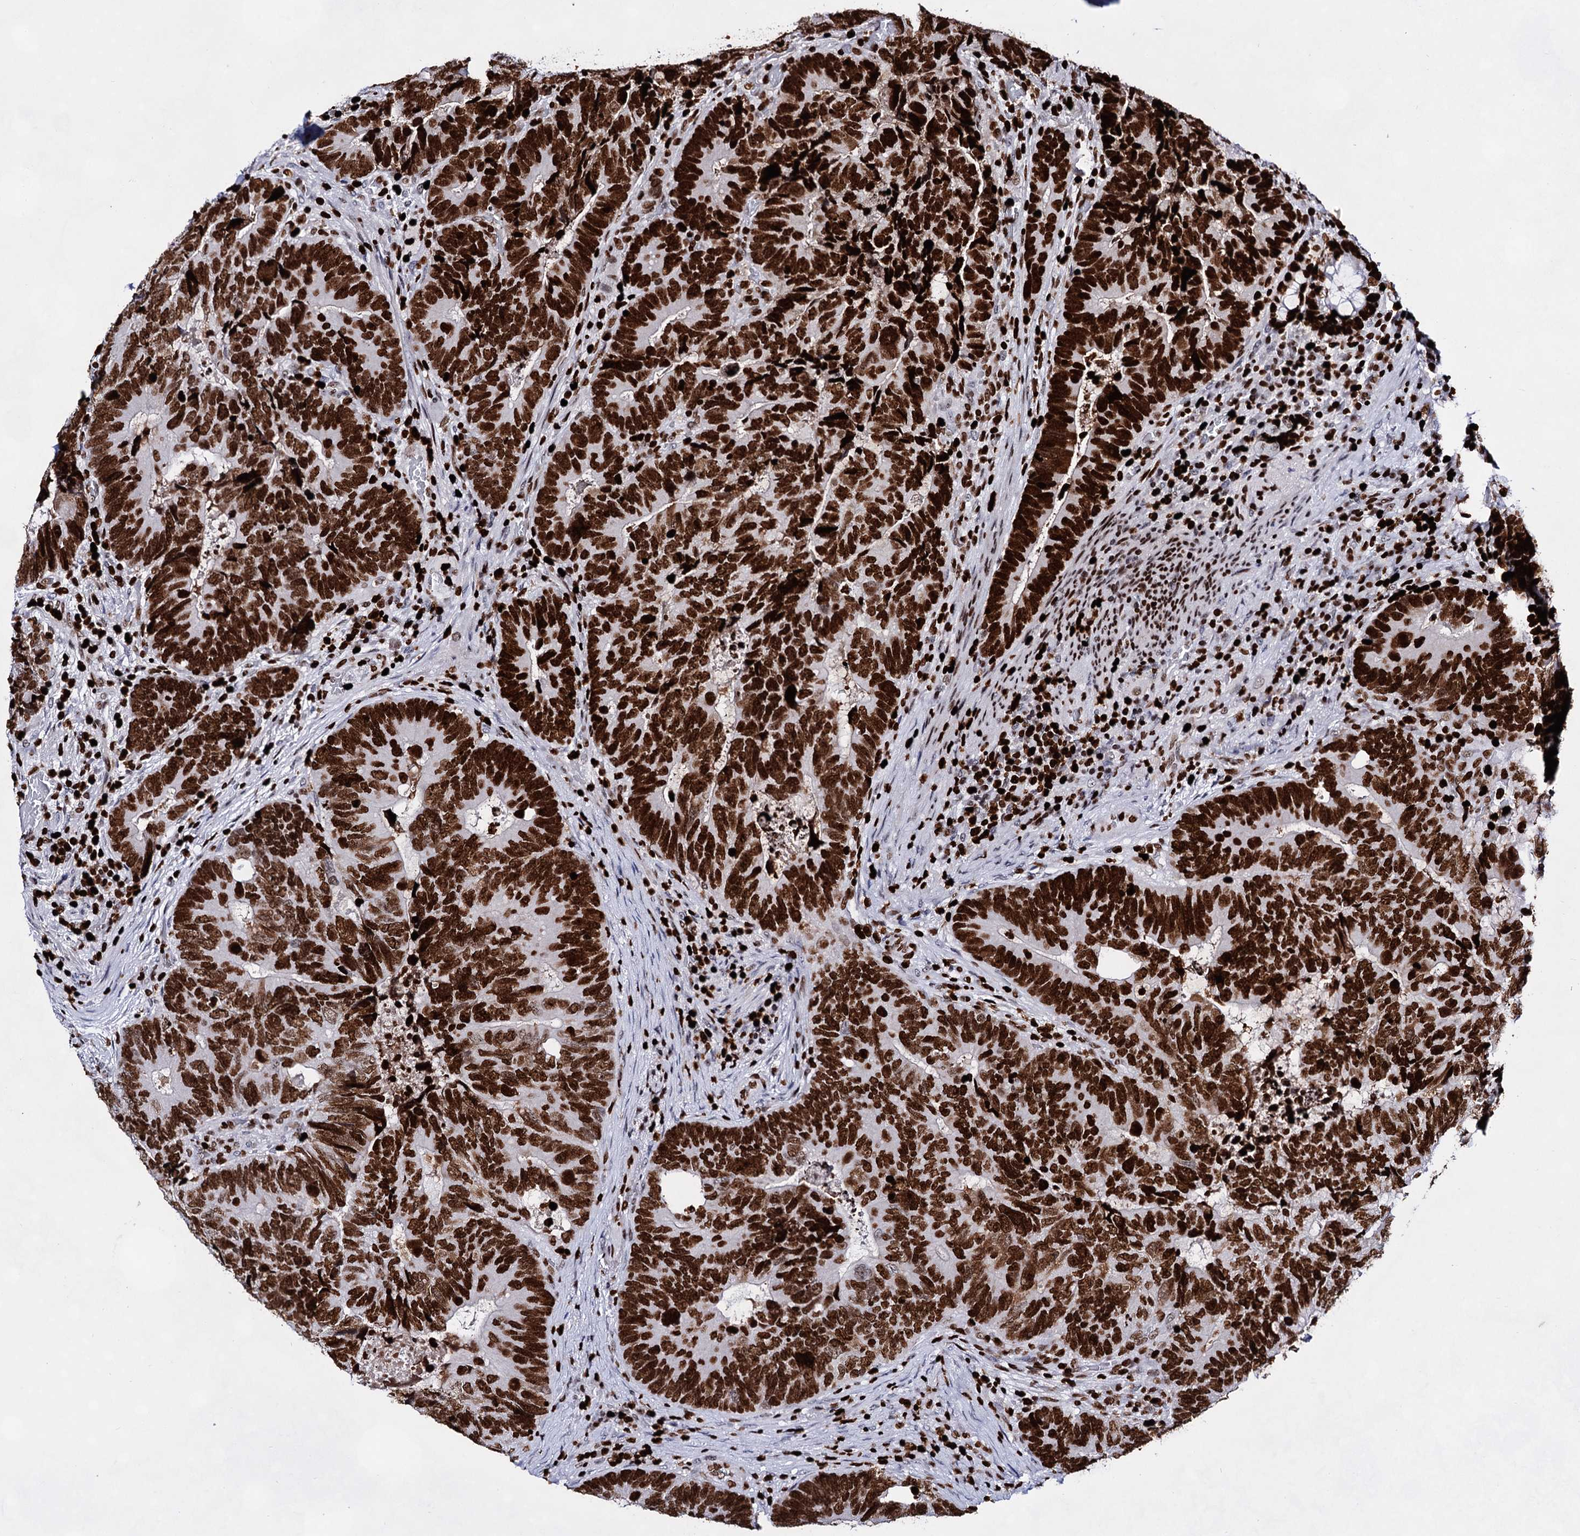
{"staining": {"intensity": "strong", "quantity": ">75%", "location": "nuclear"}, "tissue": "colorectal cancer", "cell_type": "Tumor cells", "image_type": "cancer", "snomed": [{"axis": "morphology", "description": "Adenocarcinoma, NOS"}, {"axis": "topography", "description": "Colon"}], "caption": "A brown stain highlights strong nuclear staining of a protein in human adenocarcinoma (colorectal) tumor cells.", "gene": "HMGB2", "patient": {"sex": "female", "age": 67}}